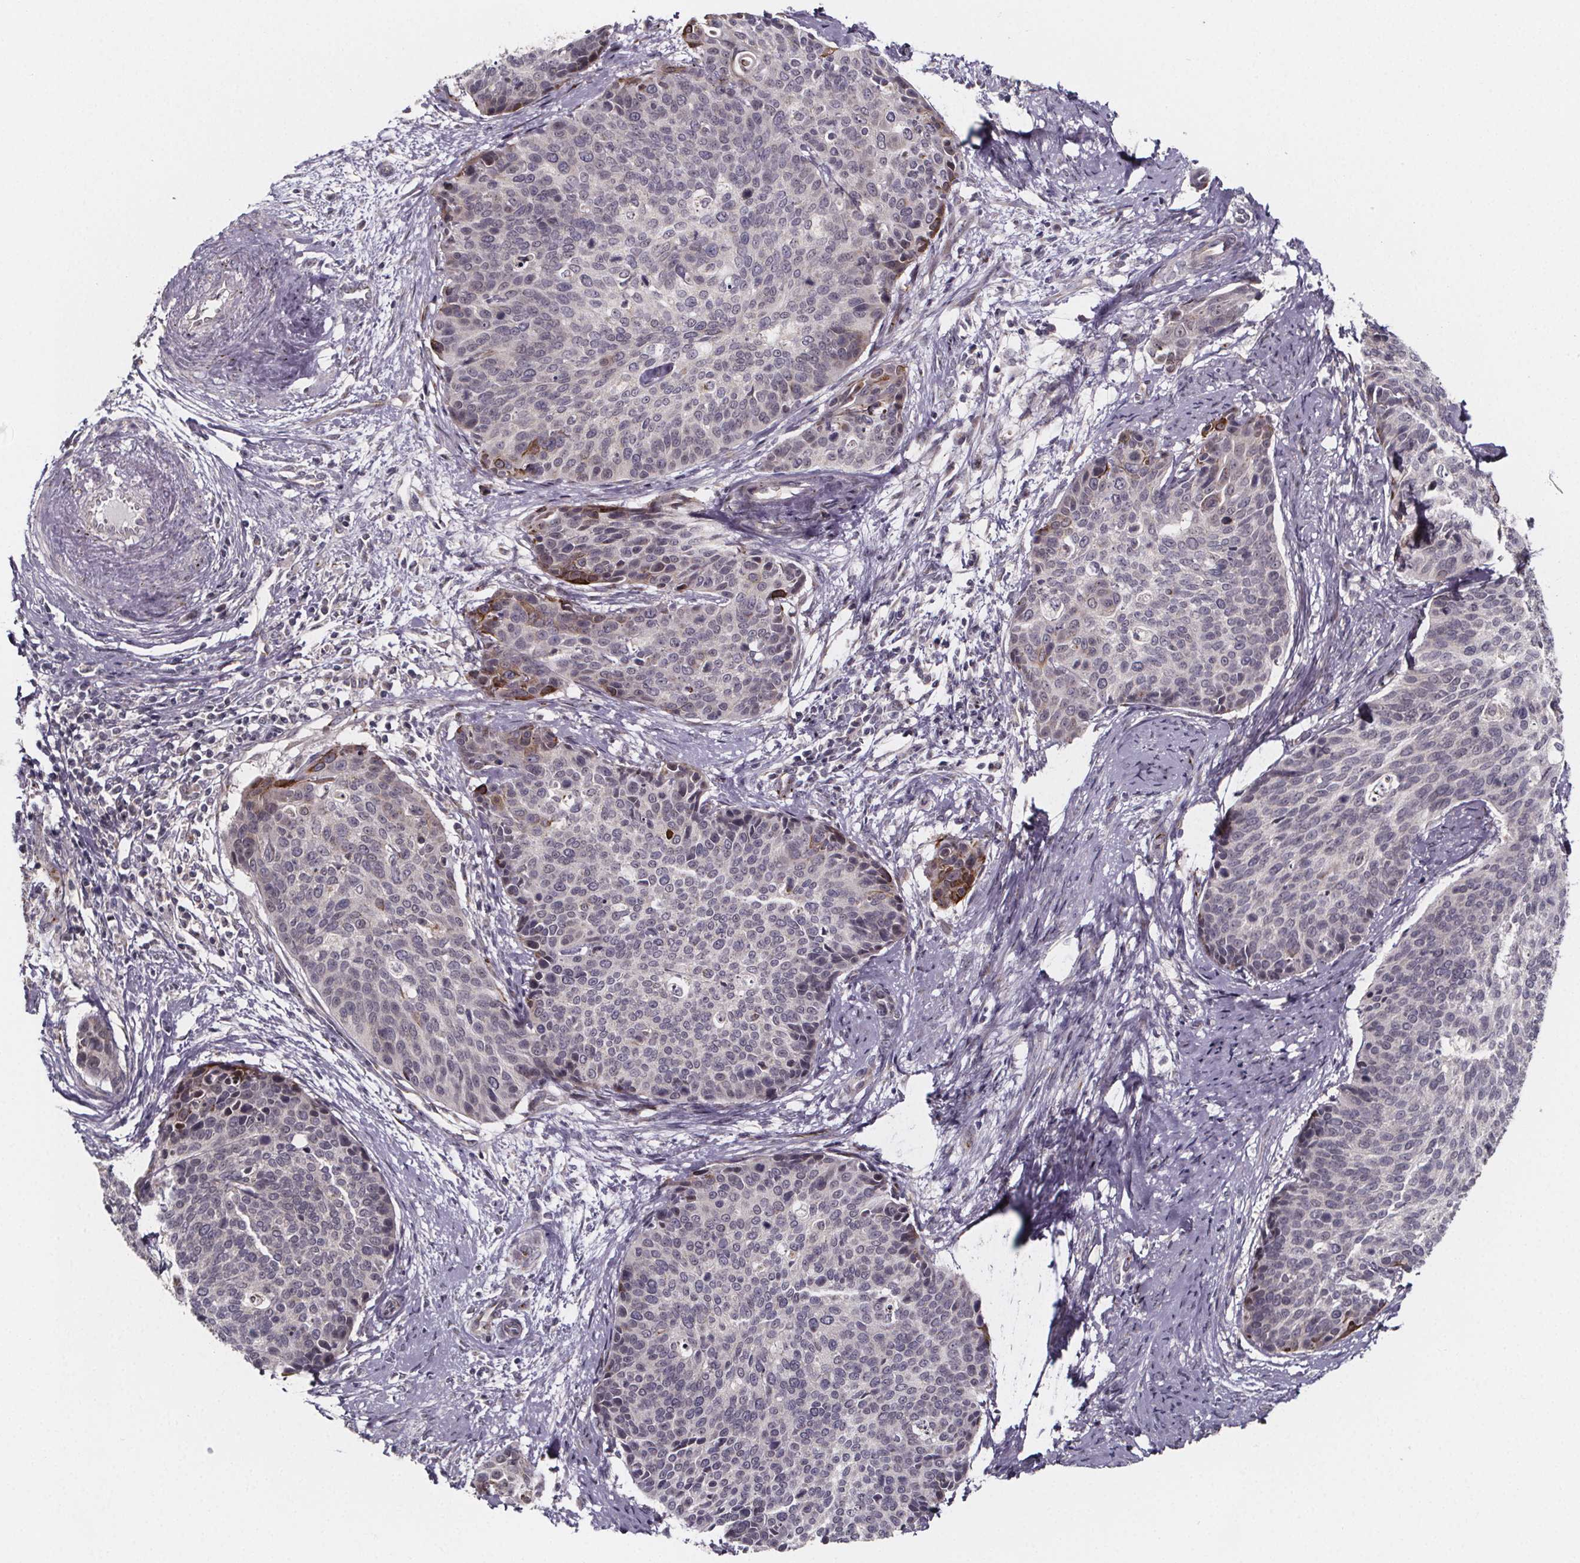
{"staining": {"intensity": "weak", "quantity": "<25%", "location": "cytoplasmic/membranous"}, "tissue": "cervical cancer", "cell_type": "Tumor cells", "image_type": "cancer", "snomed": [{"axis": "morphology", "description": "Squamous cell carcinoma, NOS"}, {"axis": "topography", "description": "Cervix"}], "caption": "IHC photomicrograph of human cervical cancer (squamous cell carcinoma) stained for a protein (brown), which demonstrates no positivity in tumor cells.", "gene": "NDST1", "patient": {"sex": "female", "age": 69}}